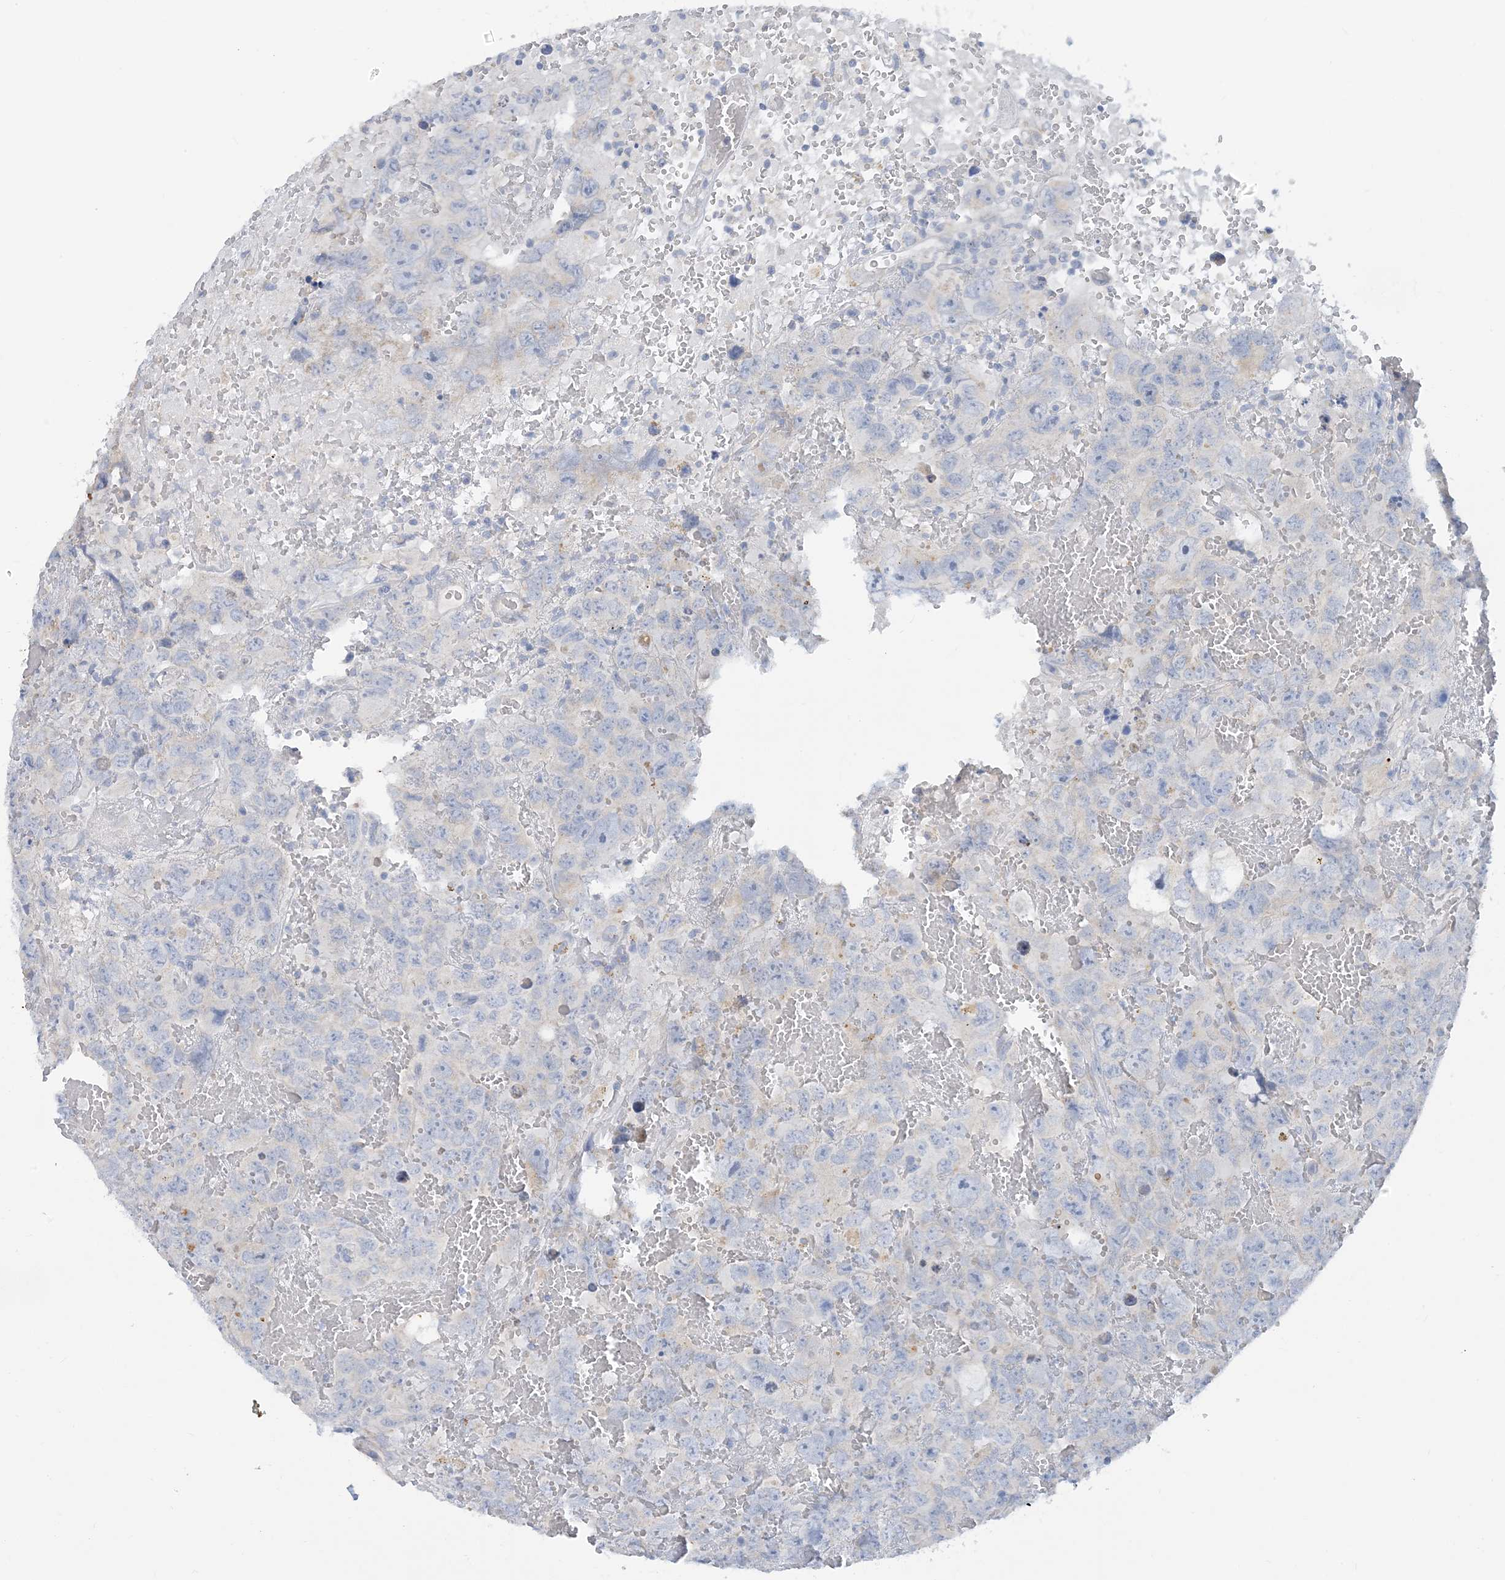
{"staining": {"intensity": "negative", "quantity": "none", "location": "none"}, "tissue": "testis cancer", "cell_type": "Tumor cells", "image_type": "cancer", "snomed": [{"axis": "morphology", "description": "Carcinoma, Embryonal, NOS"}, {"axis": "topography", "description": "Testis"}], "caption": "An image of human testis cancer is negative for staining in tumor cells.", "gene": "ZCCHC18", "patient": {"sex": "male", "age": 45}}